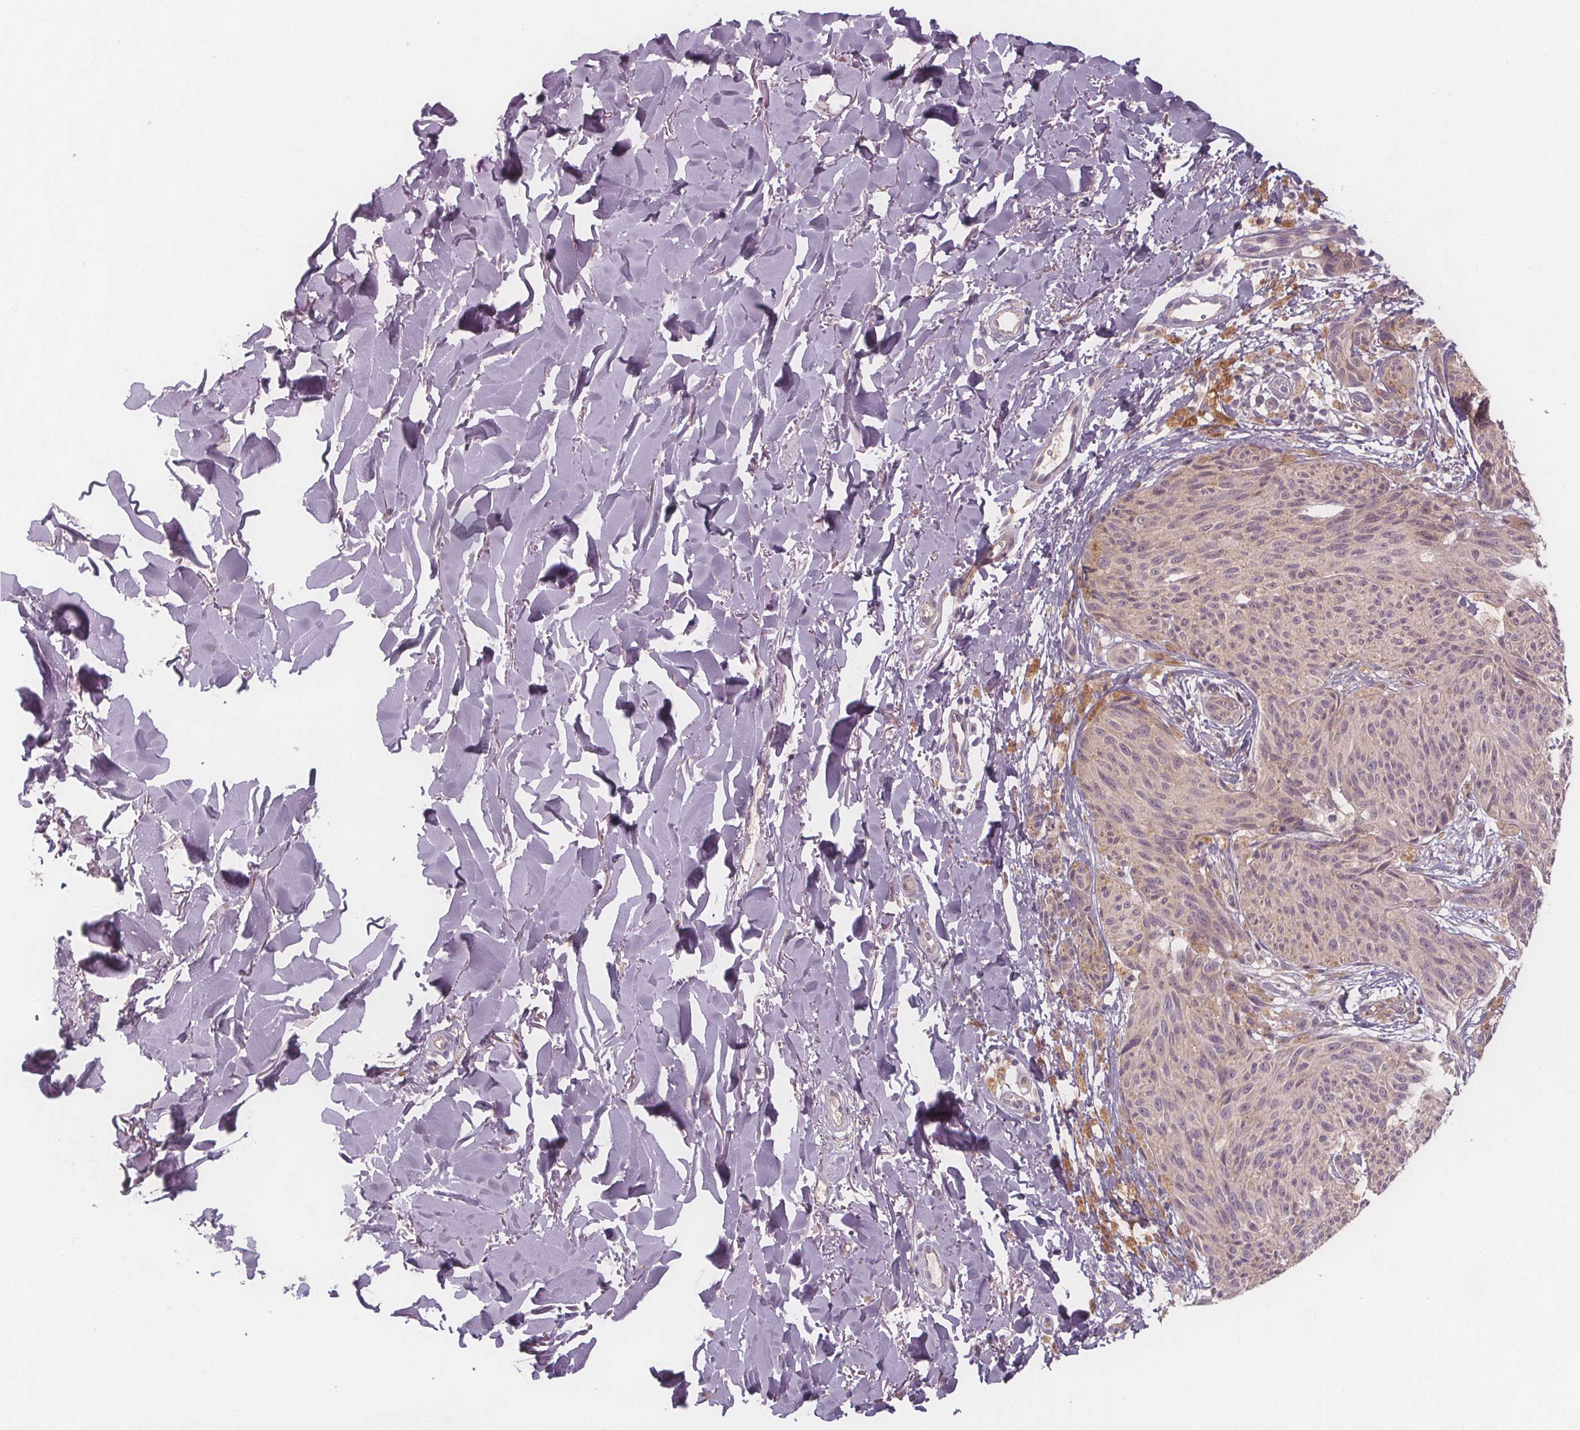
{"staining": {"intensity": "weak", "quantity": "<25%", "location": "cytoplasmic/membranous"}, "tissue": "melanoma", "cell_type": "Tumor cells", "image_type": "cancer", "snomed": [{"axis": "morphology", "description": "Malignant melanoma, NOS"}, {"axis": "topography", "description": "Skin"}], "caption": "This is an immunohistochemistry (IHC) micrograph of malignant melanoma. There is no staining in tumor cells.", "gene": "VNN1", "patient": {"sex": "female", "age": 87}}